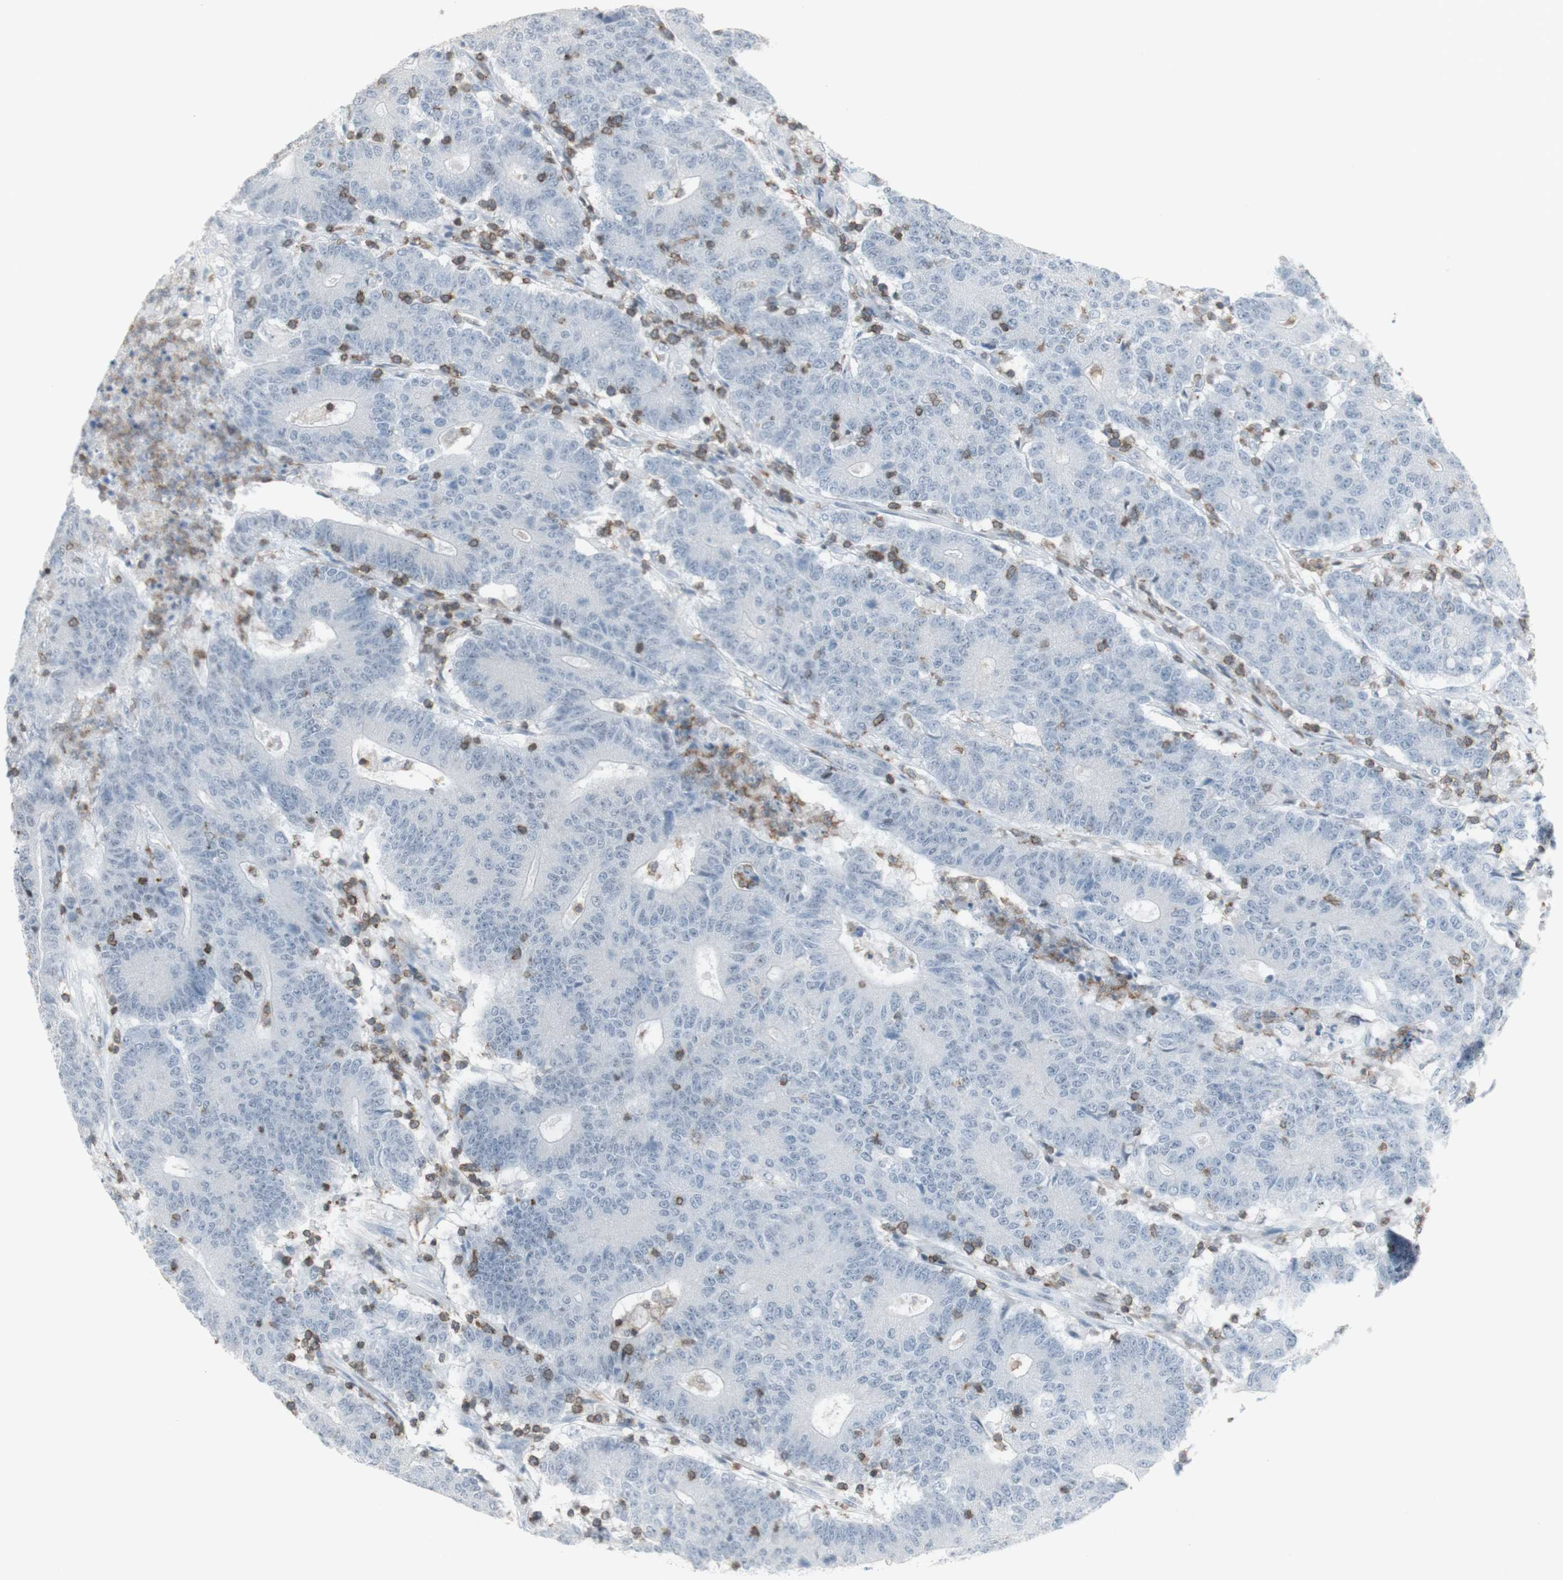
{"staining": {"intensity": "weak", "quantity": "<25%", "location": "cytoplasmic/membranous"}, "tissue": "colorectal cancer", "cell_type": "Tumor cells", "image_type": "cancer", "snomed": [{"axis": "morphology", "description": "Normal tissue, NOS"}, {"axis": "morphology", "description": "Adenocarcinoma, NOS"}, {"axis": "topography", "description": "Colon"}], "caption": "Human colorectal cancer (adenocarcinoma) stained for a protein using IHC shows no staining in tumor cells.", "gene": "NRG1", "patient": {"sex": "female", "age": 75}}